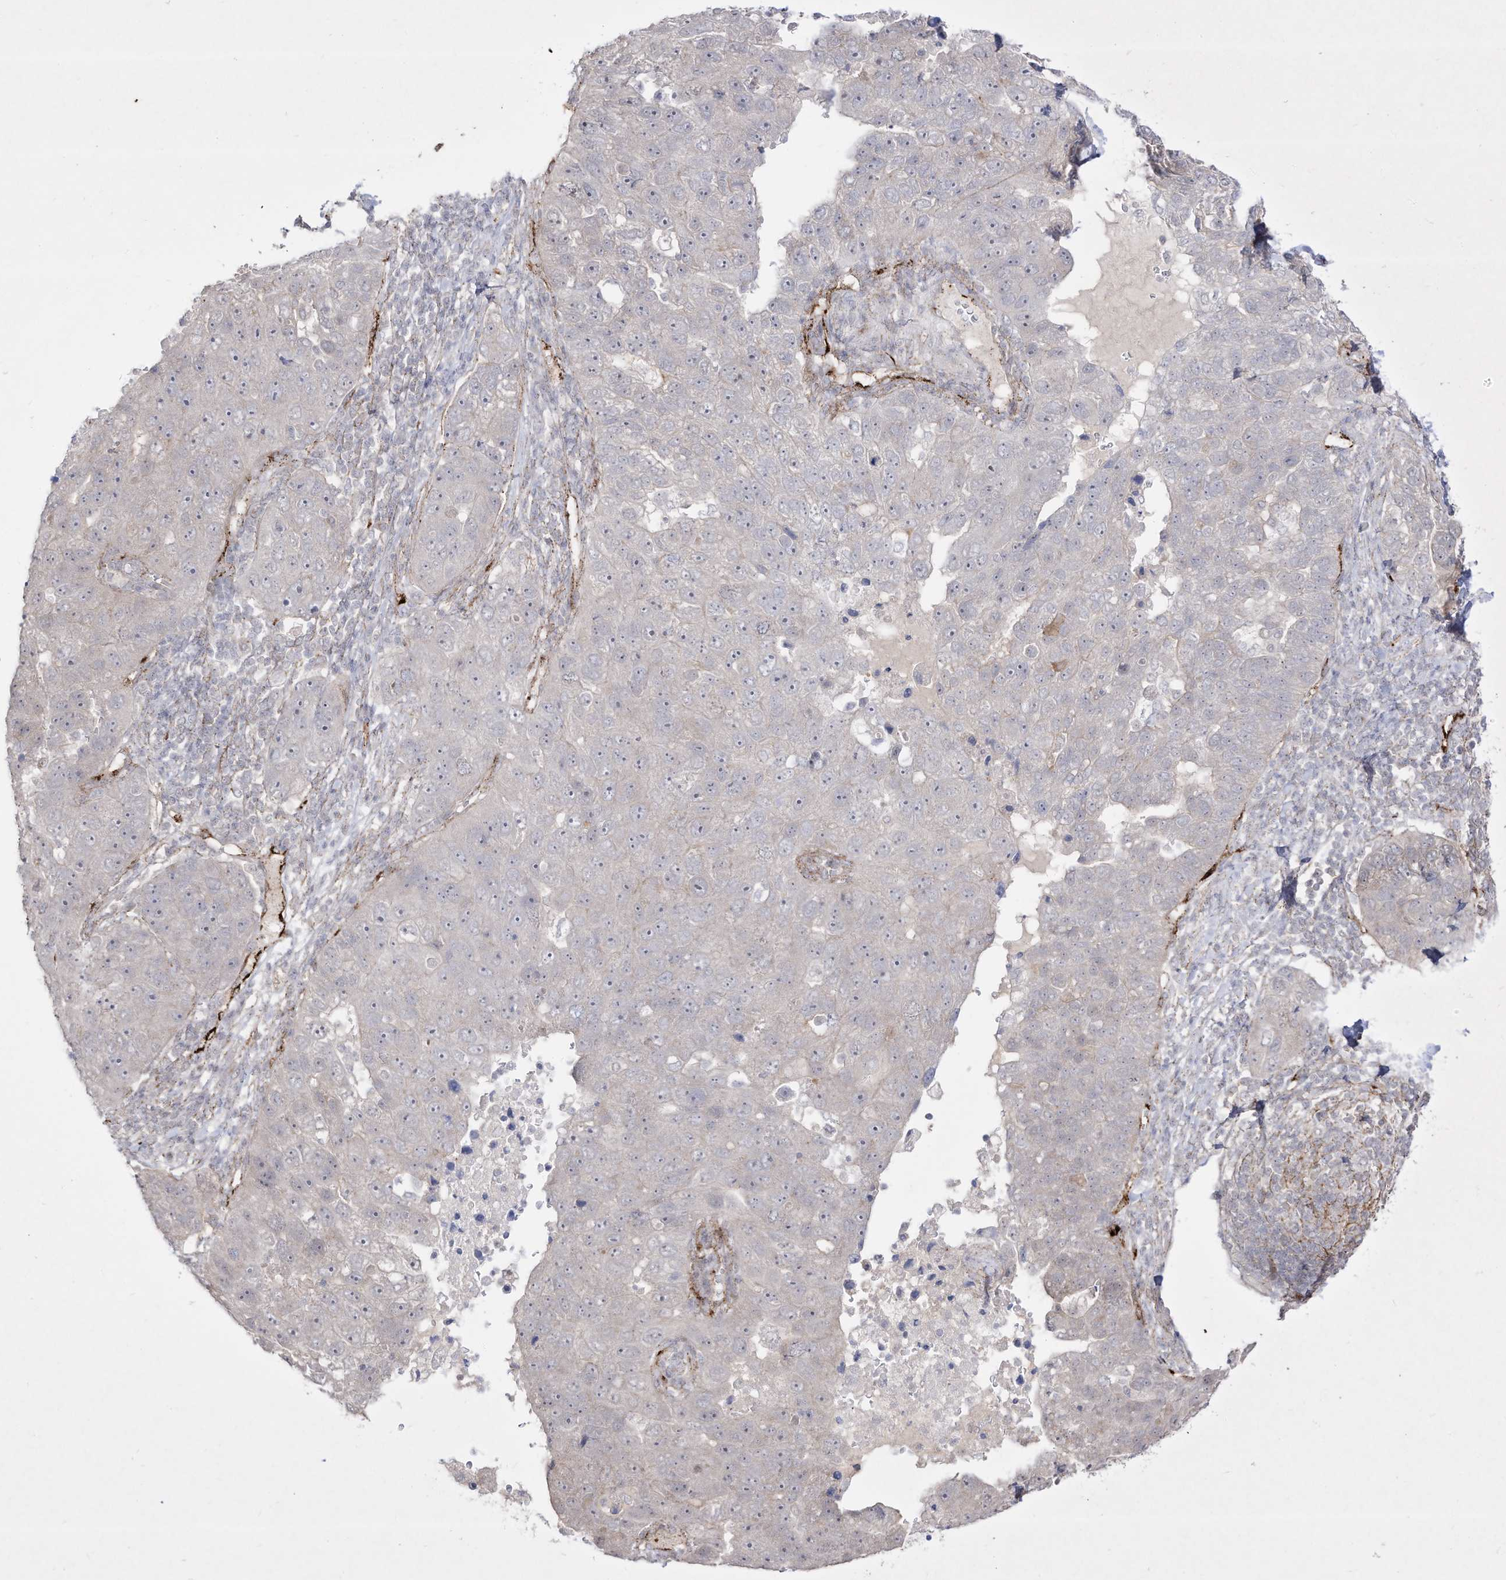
{"staining": {"intensity": "negative", "quantity": "none", "location": "none"}, "tissue": "pancreatic cancer", "cell_type": "Tumor cells", "image_type": "cancer", "snomed": [{"axis": "morphology", "description": "Adenocarcinoma, NOS"}, {"axis": "topography", "description": "Pancreas"}], "caption": "The immunohistochemistry photomicrograph has no significant expression in tumor cells of pancreatic cancer (adenocarcinoma) tissue.", "gene": "ZGRF1", "patient": {"sex": "female", "age": 61}}